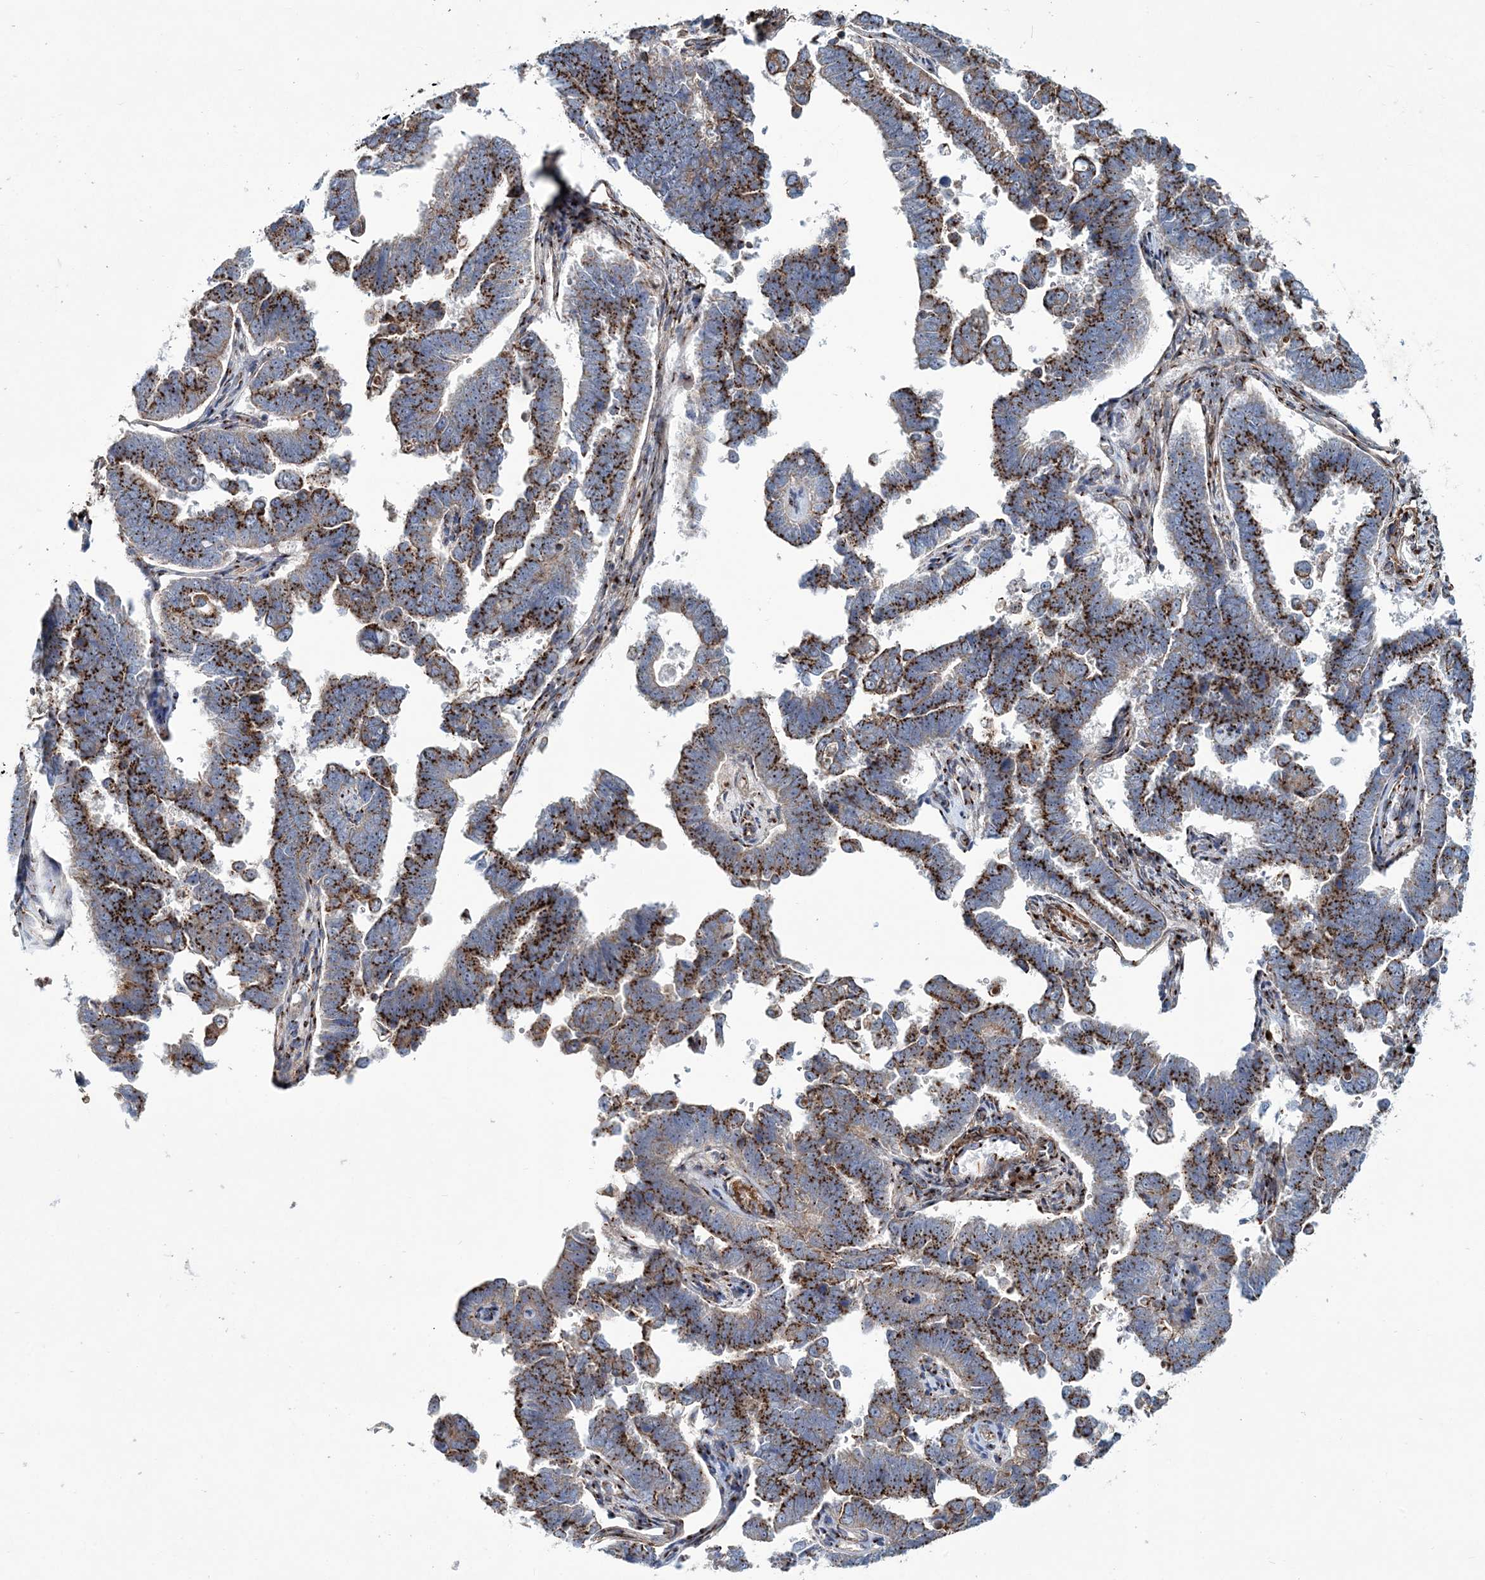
{"staining": {"intensity": "strong", "quantity": ">75%", "location": "cytoplasmic/membranous"}, "tissue": "endometrial cancer", "cell_type": "Tumor cells", "image_type": "cancer", "snomed": [{"axis": "morphology", "description": "Adenocarcinoma, NOS"}, {"axis": "topography", "description": "Endometrium"}], "caption": "An immunohistochemistry (IHC) micrograph of neoplastic tissue is shown. Protein staining in brown highlights strong cytoplasmic/membranous positivity in endometrial cancer (adenocarcinoma) within tumor cells.", "gene": "MAN1A2", "patient": {"sex": "female", "age": 75}}